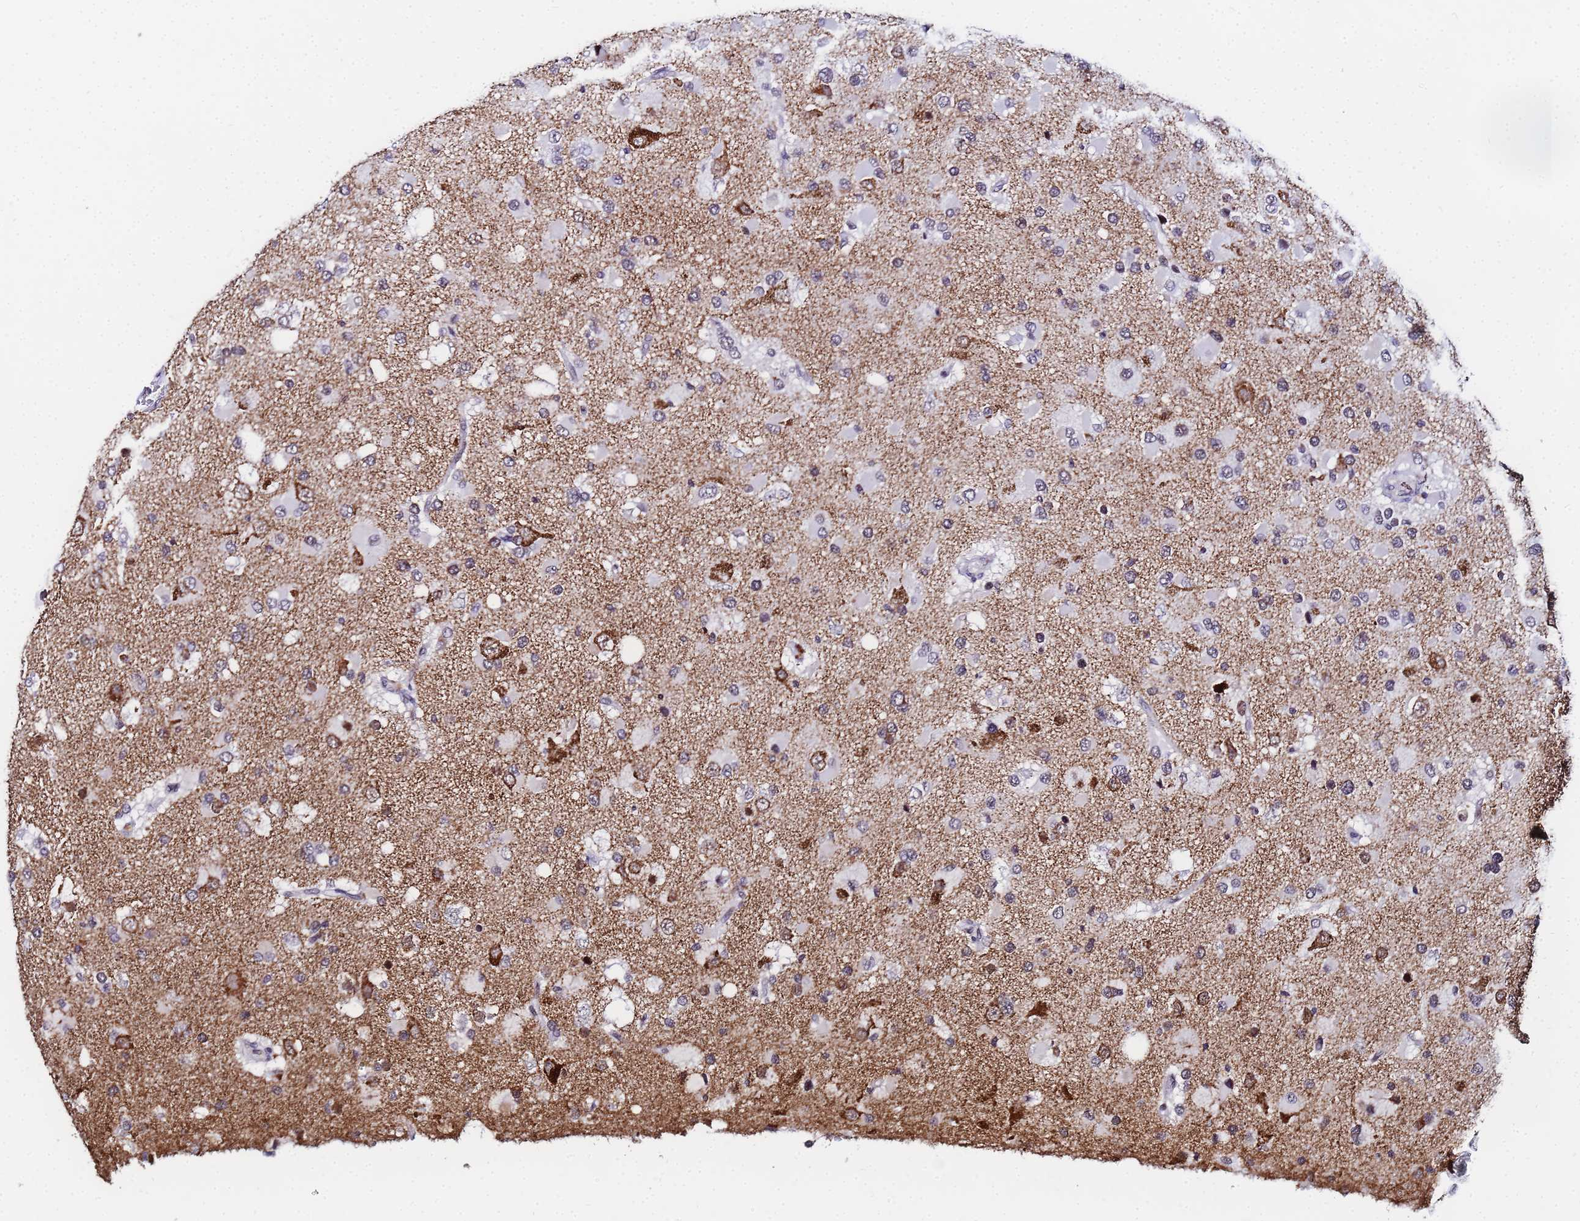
{"staining": {"intensity": "negative", "quantity": "none", "location": "none"}, "tissue": "glioma", "cell_type": "Tumor cells", "image_type": "cancer", "snomed": [{"axis": "morphology", "description": "Glioma, malignant, High grade"}, {"axis": "topography", "description": "Brain"}], "caption": "High power microscopy image of an immunohistochemistry (IHC) micrograph of malignant high-grade glioma, revealing no significant positivity in tumor cells. (DAB immunohistochemistry, high magnification).", "gene": "CKMT1A", "patient": {"sex": "male", "age": 53}}